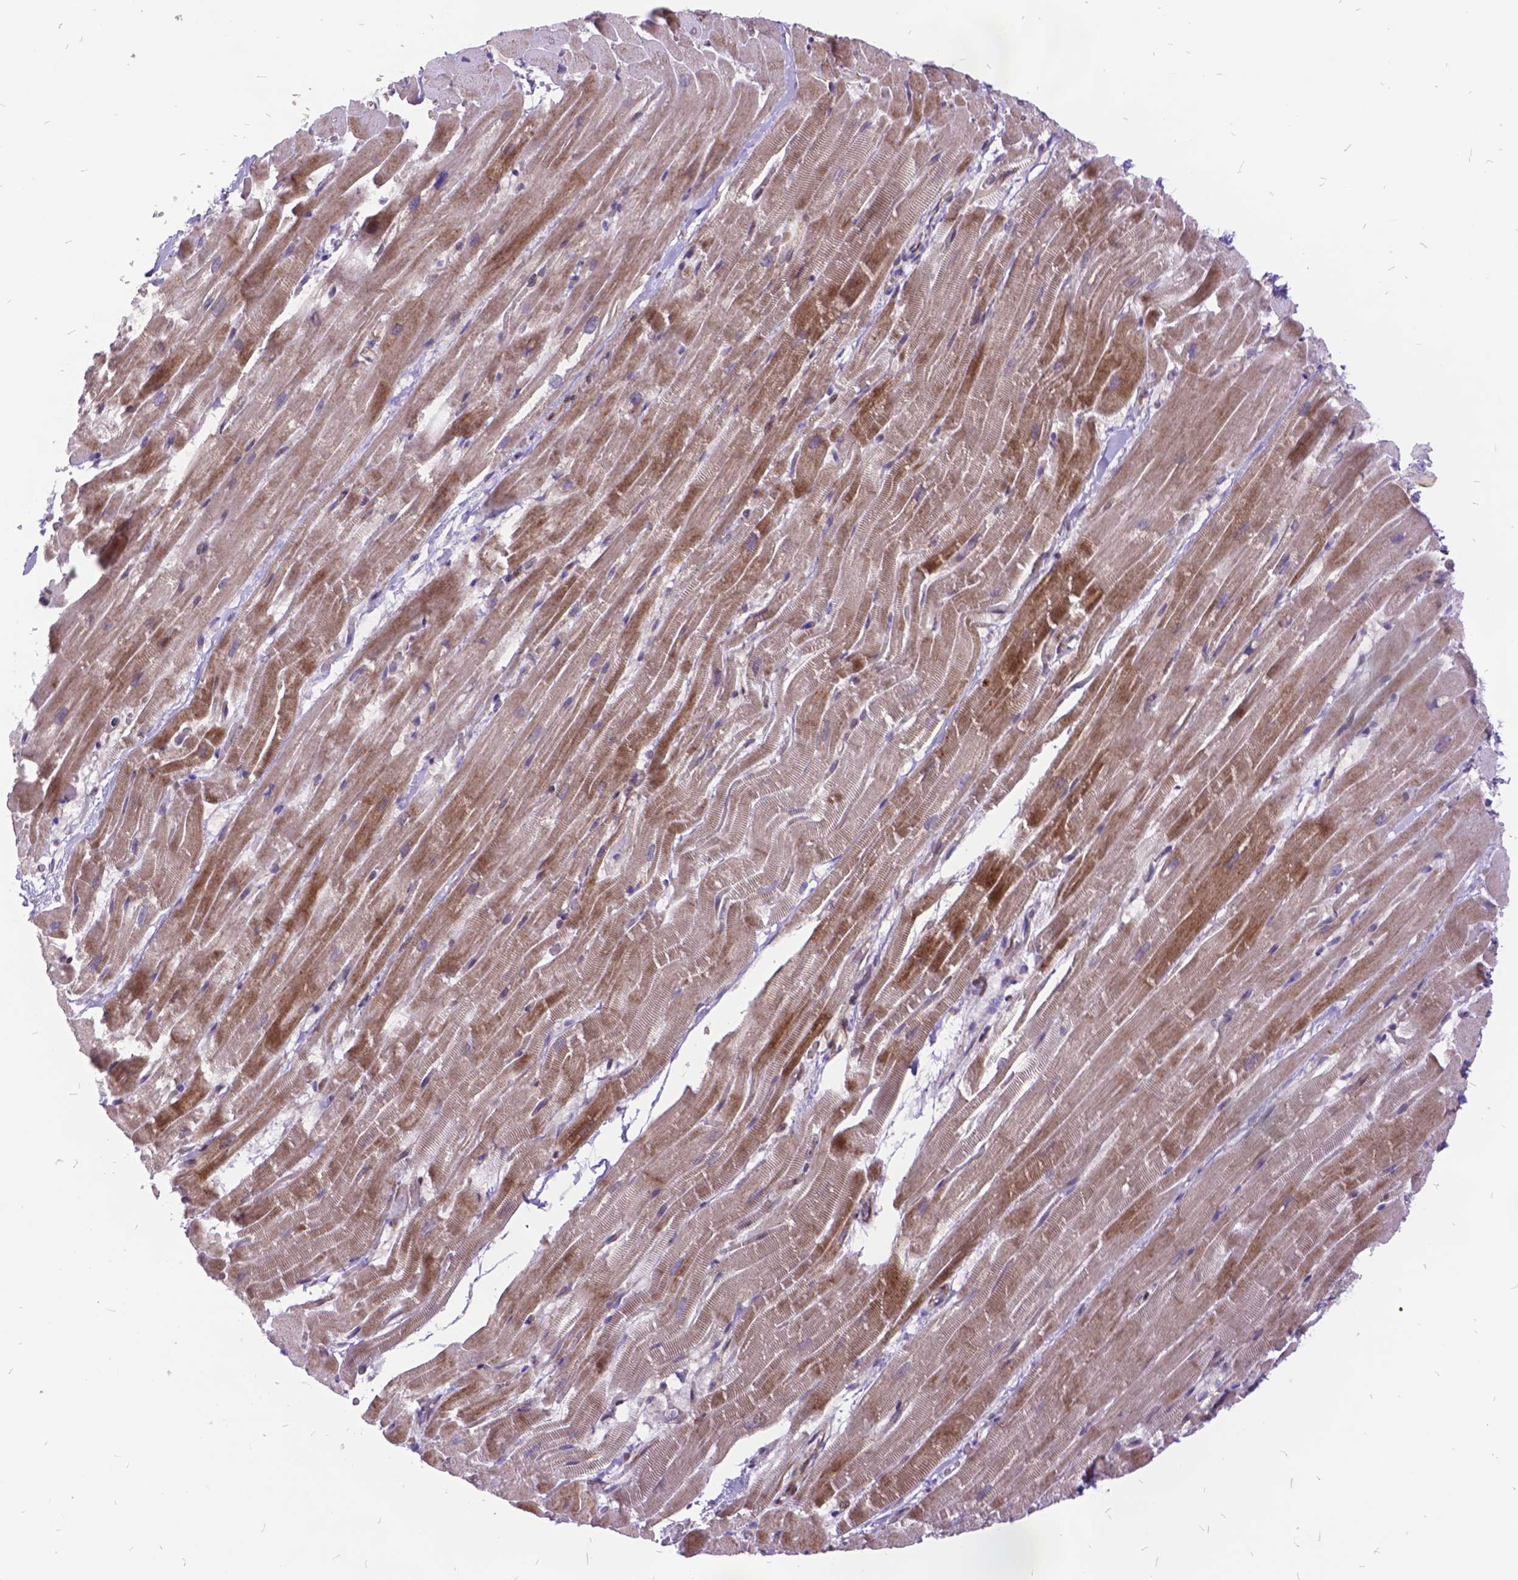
{"staining": {"intensity": "moderate", "quantity": "25%-75%", "location": "cytoplasmic/membranous"}, "tissue": "heart muscle", "cell_type": "Cardiomyocytes", "image_type": "normal", "snomed": [{"axis": "morphology", "description": "Normal tissue, NOS"}, {"axis": "topography", "description": "Heart"}], "caption": "A medium amount of moderate cytoplasmic/membranous expression is identified in approximately 25%-75% of cardiomyocytes in normal heart muscle.", "gene": "GRB7", "patient": {"sex": "male", "age": 37}}